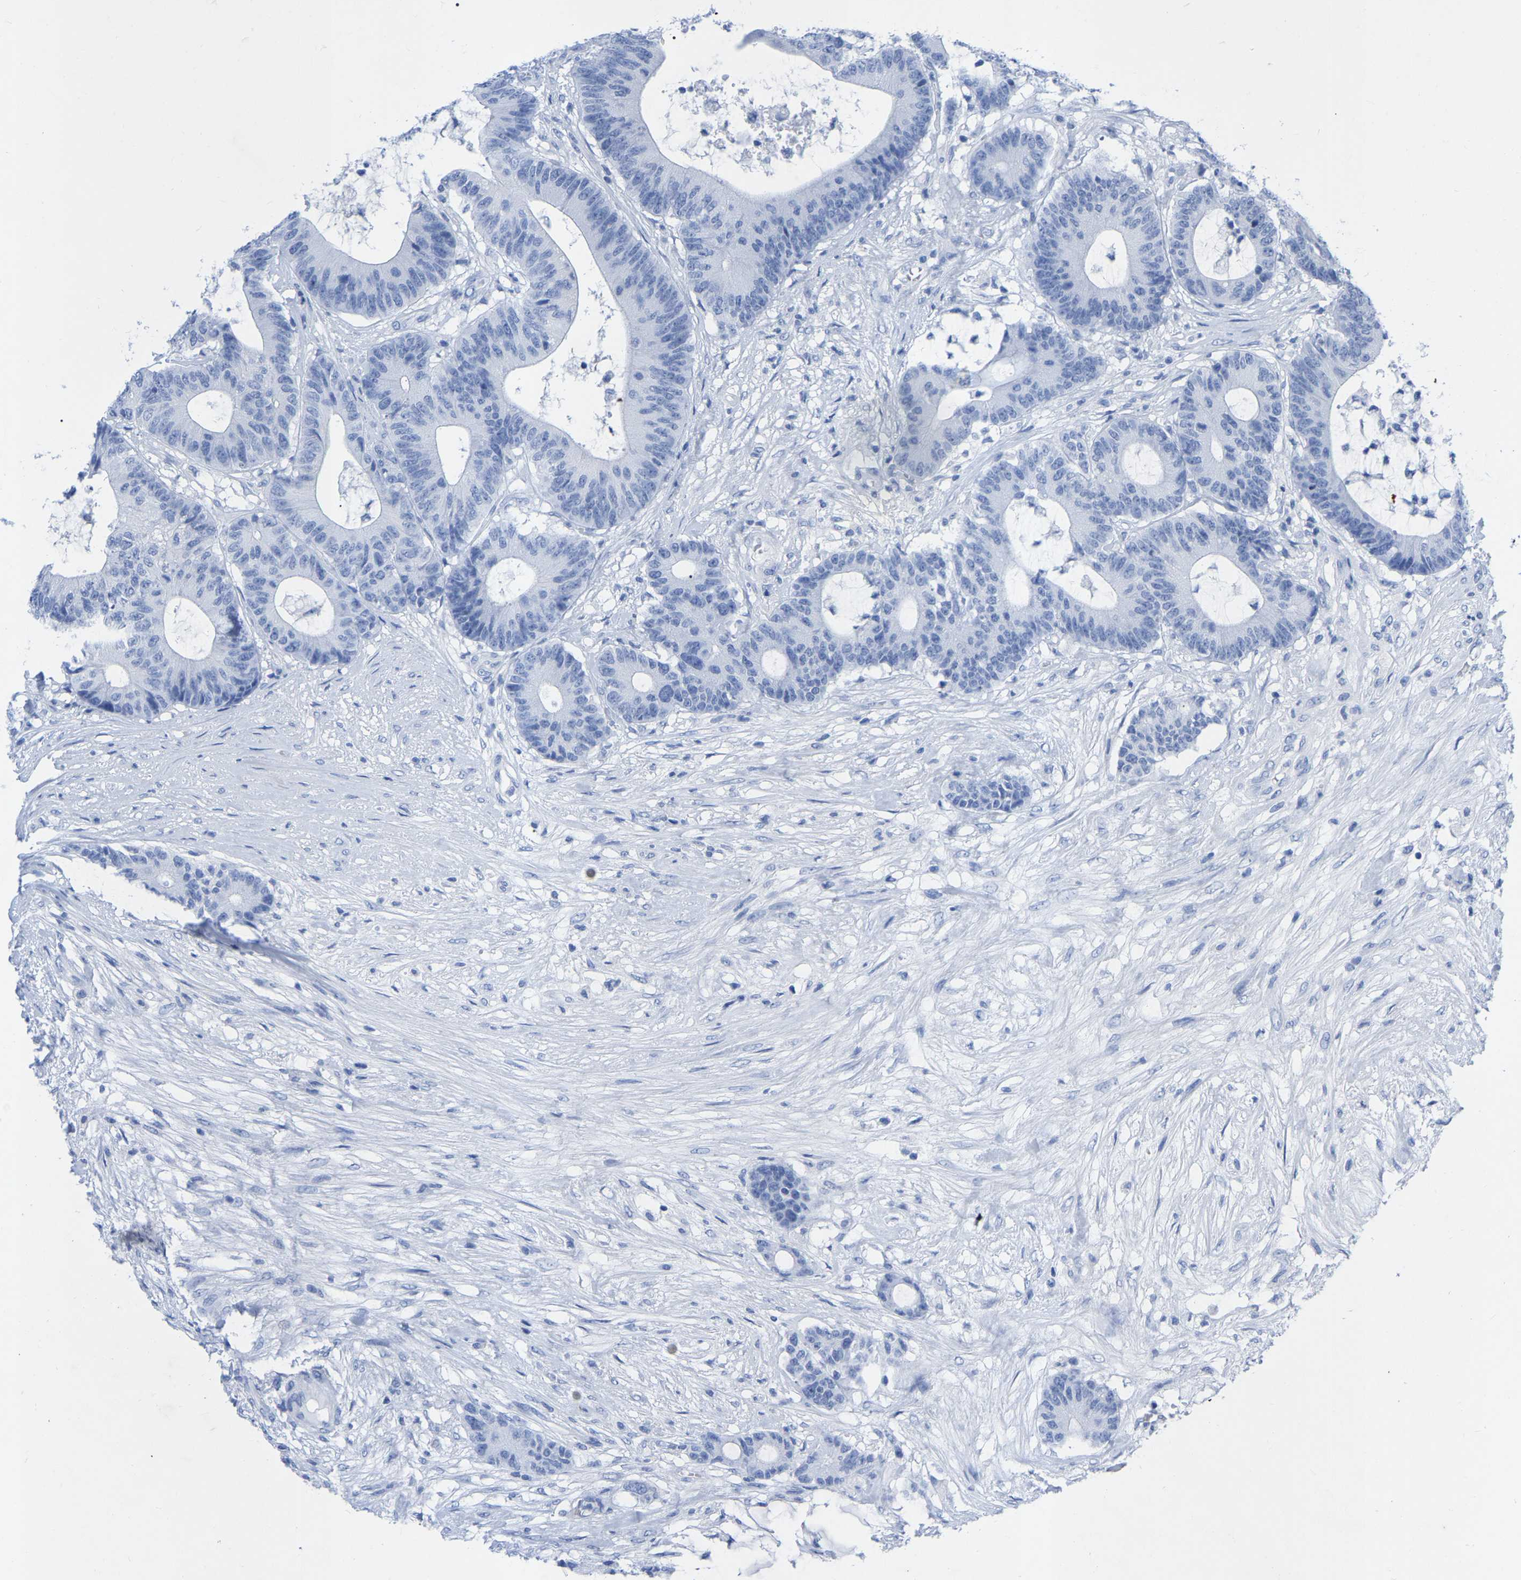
{"staining": {"intensity": "negative", "quantity": "none", "location": "none"}, "tissue": "colorectal cancer", "cell_type": "Tumor cells", "image_type": "cancer", "snomed": [{"axis": "morphology", "description": "Adenocarcinoma, NOS"}, {"axis": "topography", "description": "Colon"}], "caption": "IHC histopathology image of colorectal adenocarcinoma stained for a protein (brown), which reveals no positivity in tumor cells.", "gene": "ZNF629", "patient": {"sex": "female", "age": 84}}